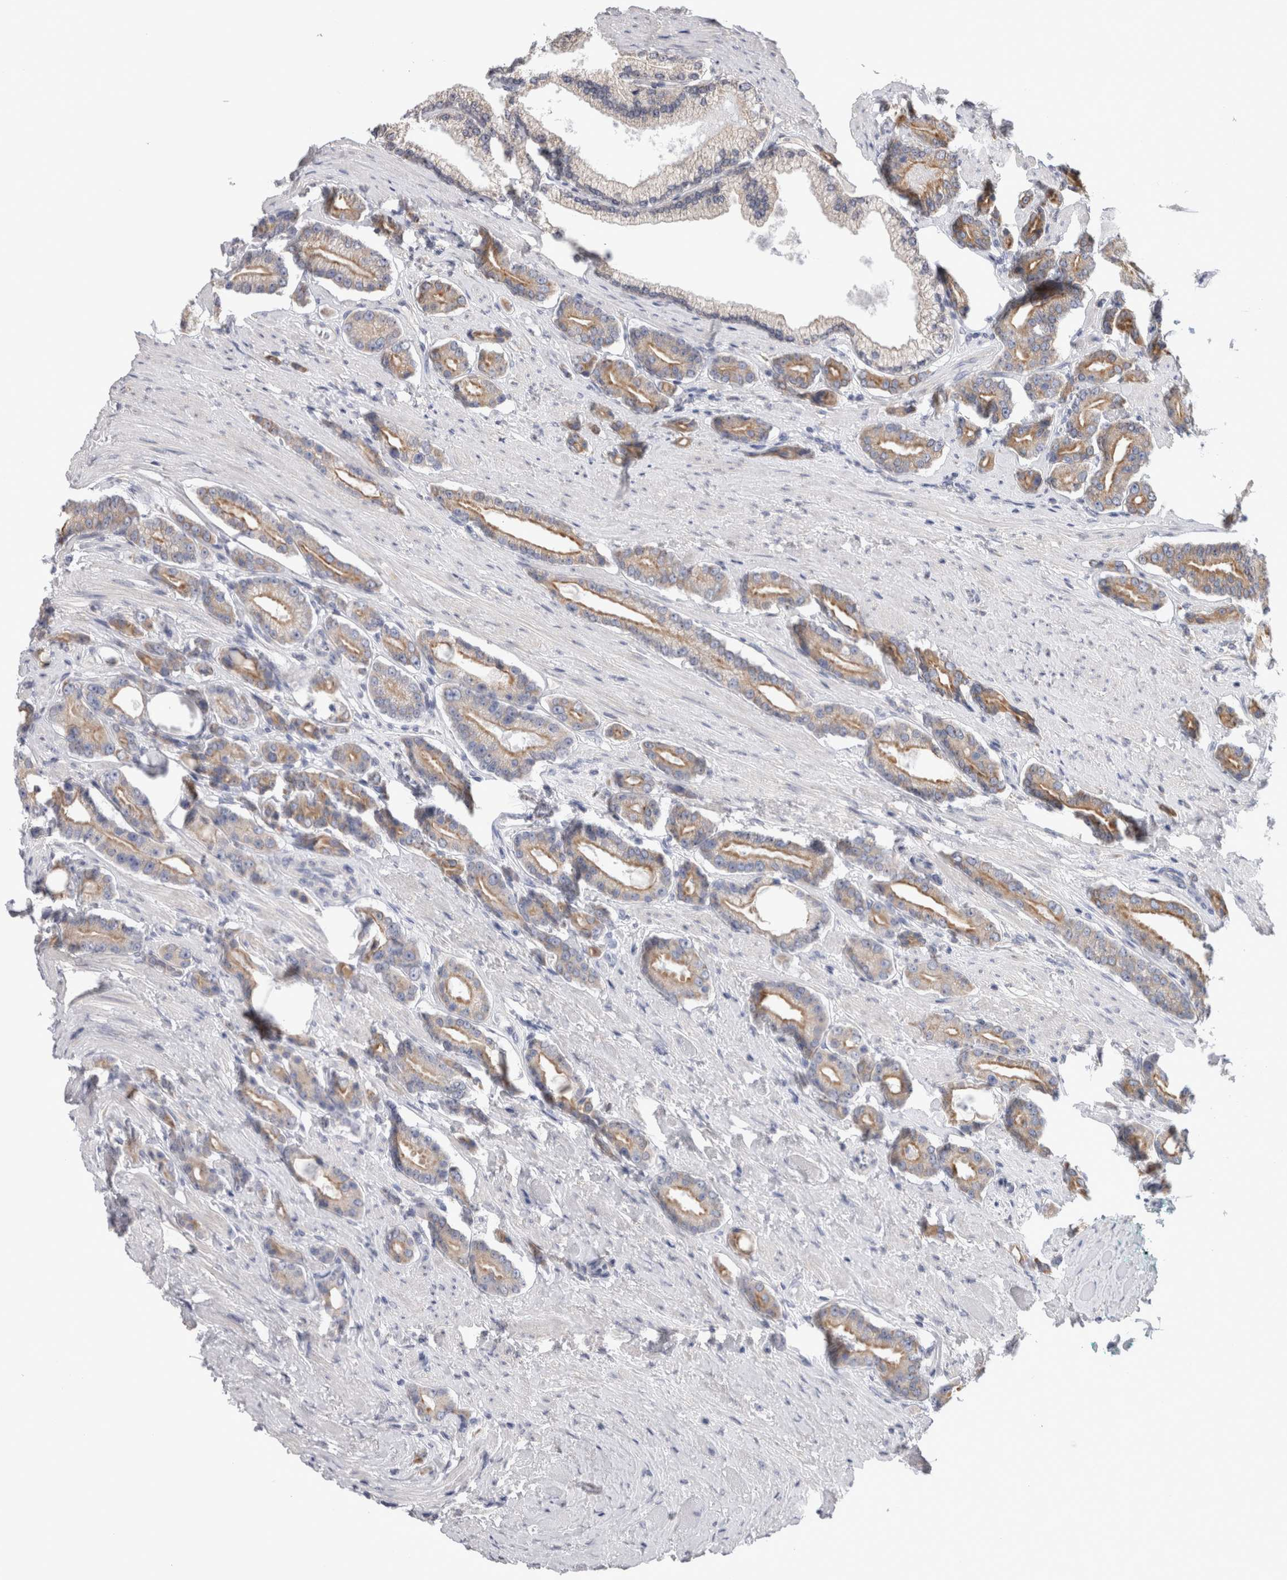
{"staining": {"intensity": "weak", "quantity": "25%-75%", "location": "cytoplasmic/membranous"}, "tissue": "prostate cancer", "cell_type": "Tumor cells", "image_type": "cancer", "snomed": [{"axis": "morphology", "description": "Adenocarcinoma, High grade"}, {"axis": "topography", "description": "Prostate"}], "caption": "About 25%-75% of tumor cells in human prostate adenocarcinoma (high-grade) show weak cytoplasmic/membranous protein staining as visualized by brown immunohistochemical staining.", "gene": "SMAP2", "patient": {"sex": "male", "age": 71}}